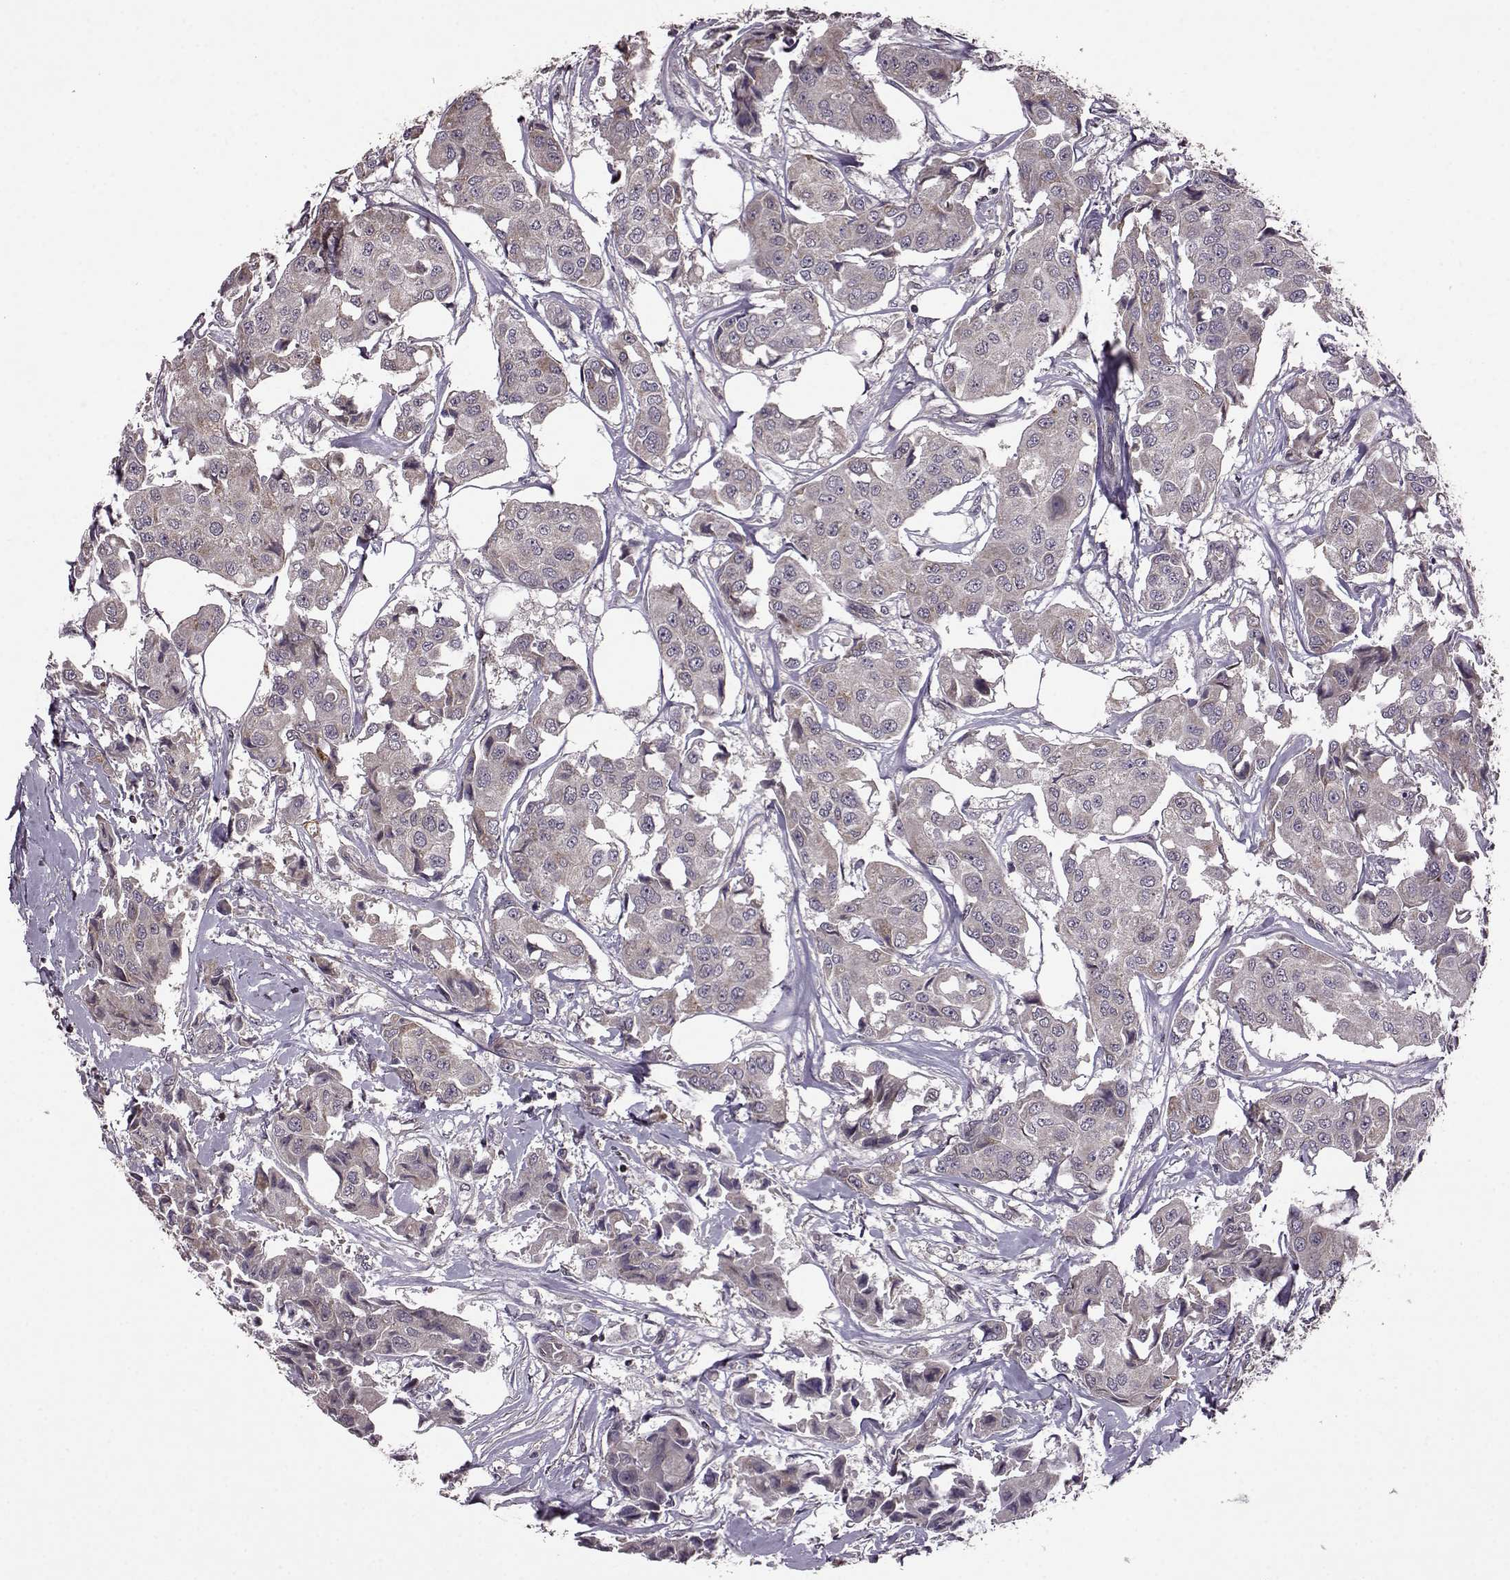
{"staining": {"intensity": "negative", "quantity": "none", "location": "none"}, "tissue": "breast cancer", "cell_type": "Tumor cells", "image_type": "cancer", "snomed": [{"axis": "morphology", "description": "Duct carcinoma"}, {"axis": "topography", "description": "Breast"}, {"axis": "topography", "description": "Lymph node"}], "caption": "Photomicrograph shows no significant protein staining in tumor cells of invasive ductal carcinoma (breast).", "gene": "TRMU", "patient": {"sex": "female", "age": 80}}